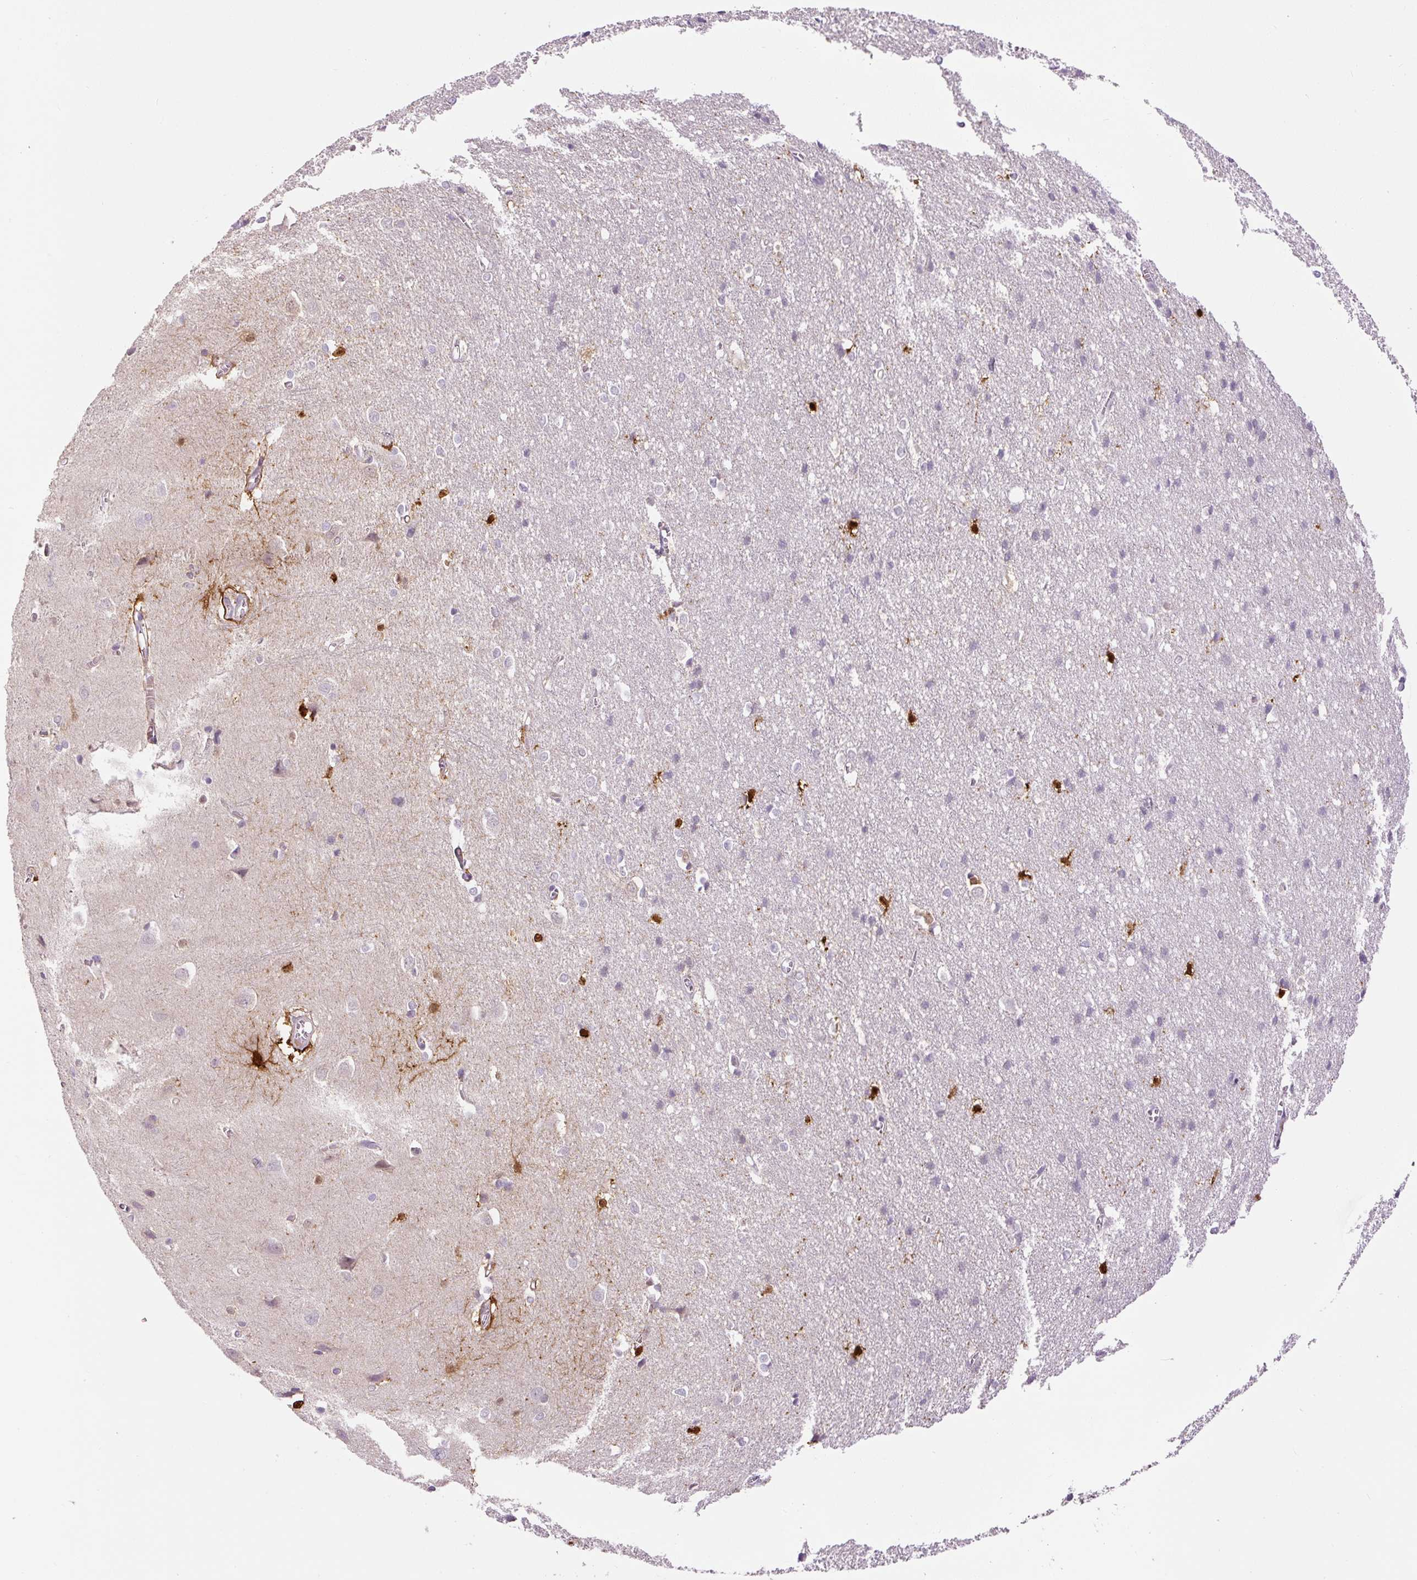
{"staining": {"intensity": "weak", "quantity": "25%-75%", "location": "cytoplasmic/membranous"}, "tissue": "cerebral cortex", "cell_type": "Endothelial cells", "image_type": "normal", "snomed": [{"axis": "morphology", "description": "Normal tissue, NOS"}, {"axis": "topography", "description": "Cerebral cortex"}], "caption": "Immunohistochemical staining of benign human cerebral cortex exhibits weak cytoplasmic/membranous protein positivity in approximately 25%-75% of endothelial cells.", "gene": "FABP7", "patient": {"sex": "male", "age": 37}}